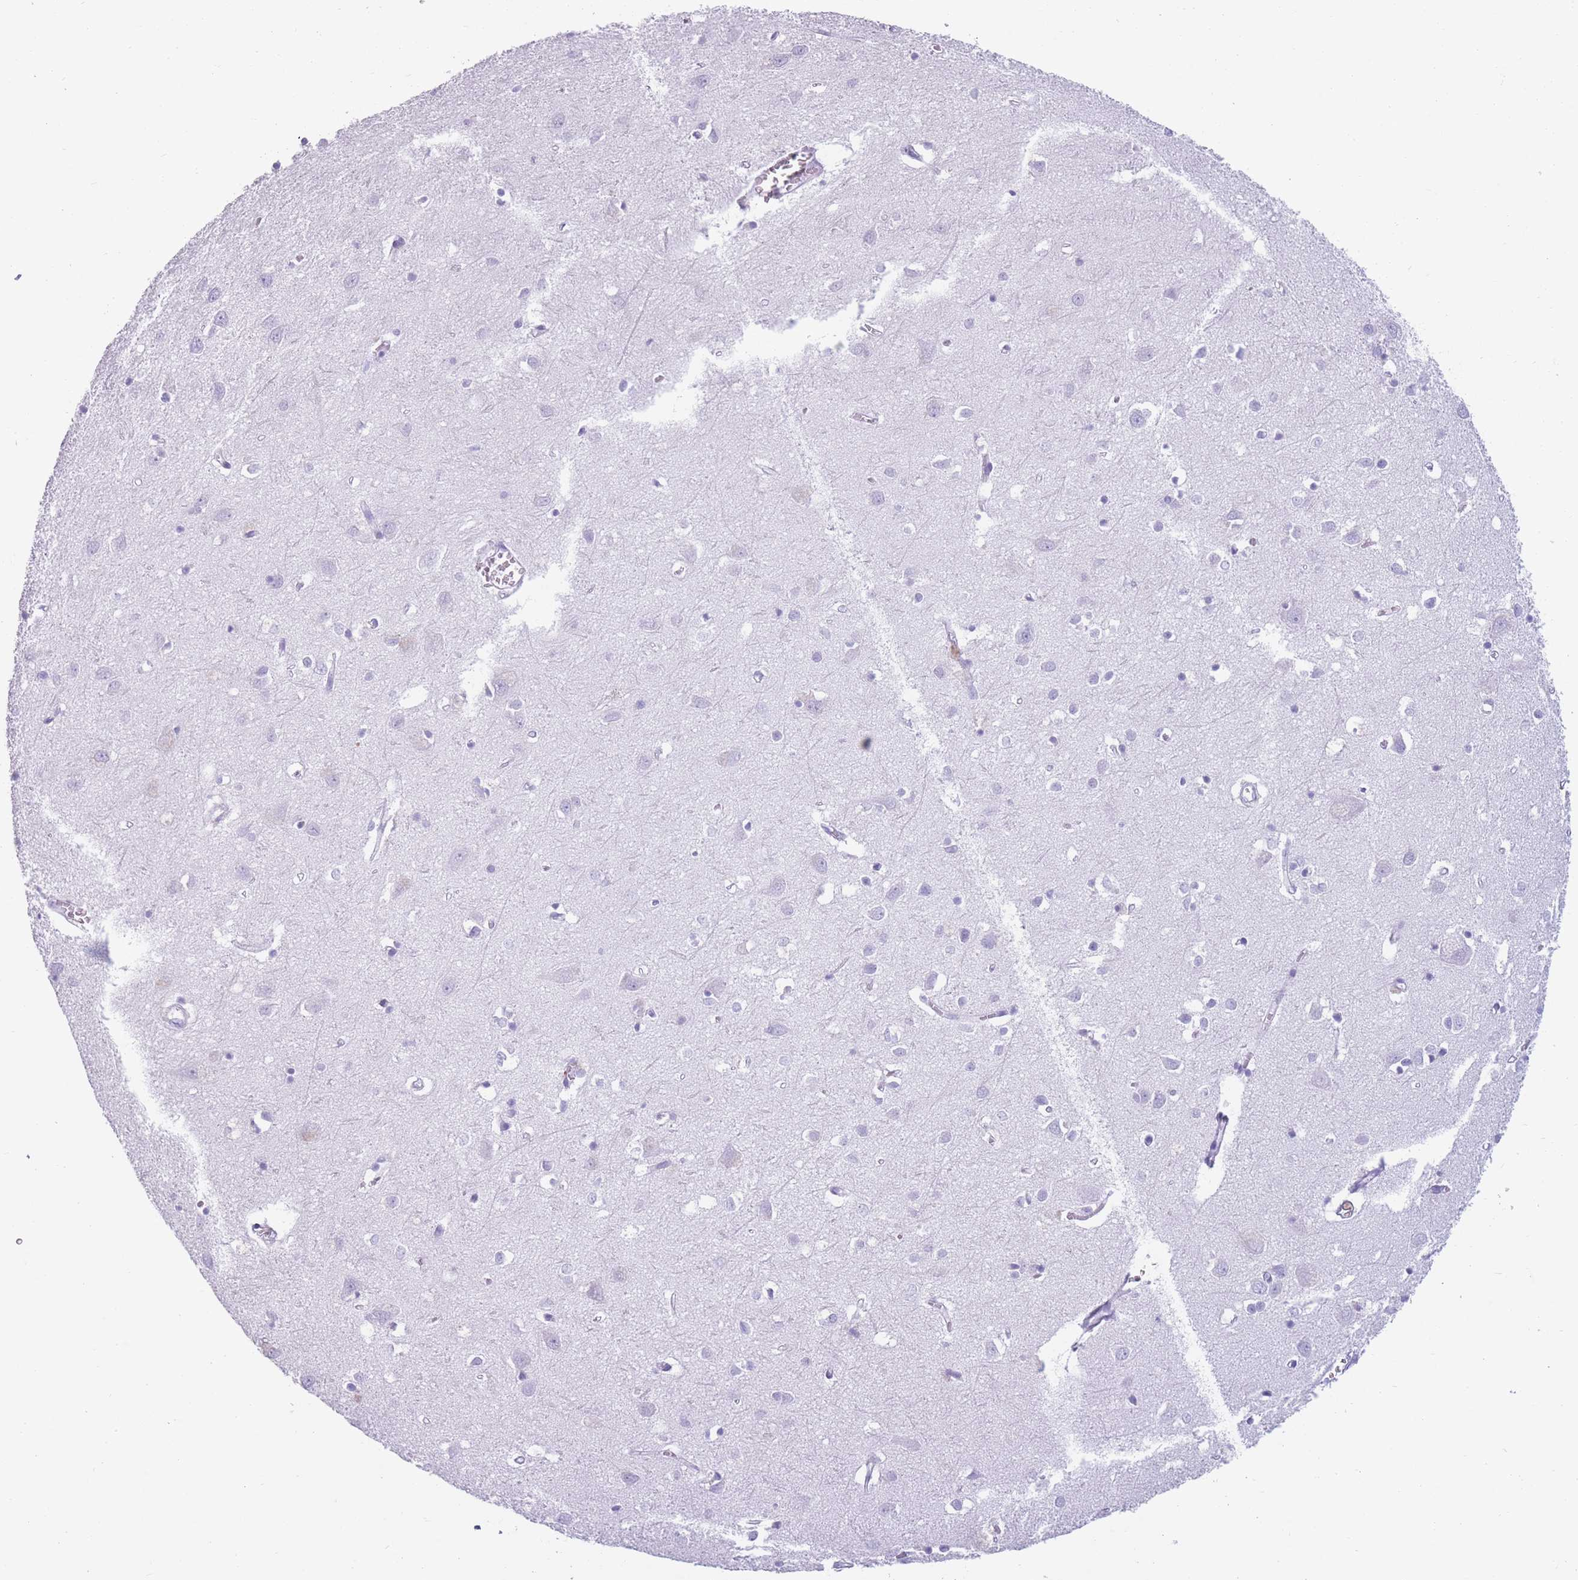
{"staining": {"intensity": "negative", "quantity": "none", "location": "none"}, "tissue": "cerebral cortex", "cell_type": "Endothelial cells", "image_type": "normal", "snomed": [{"axis": "morphology", "description": "Normal tissue, NOS"}, {"axis": "topography", "description": "Cerebral cortex"}], "caption": "A high-resolution histopathology image shows immunohistochemistry (IHC) staining of benign cerebral cortex, which reveals no significant positivity in endothelial cells.", "gene": "COL27A1", "patient": {"sex": "female", "age": 64}}